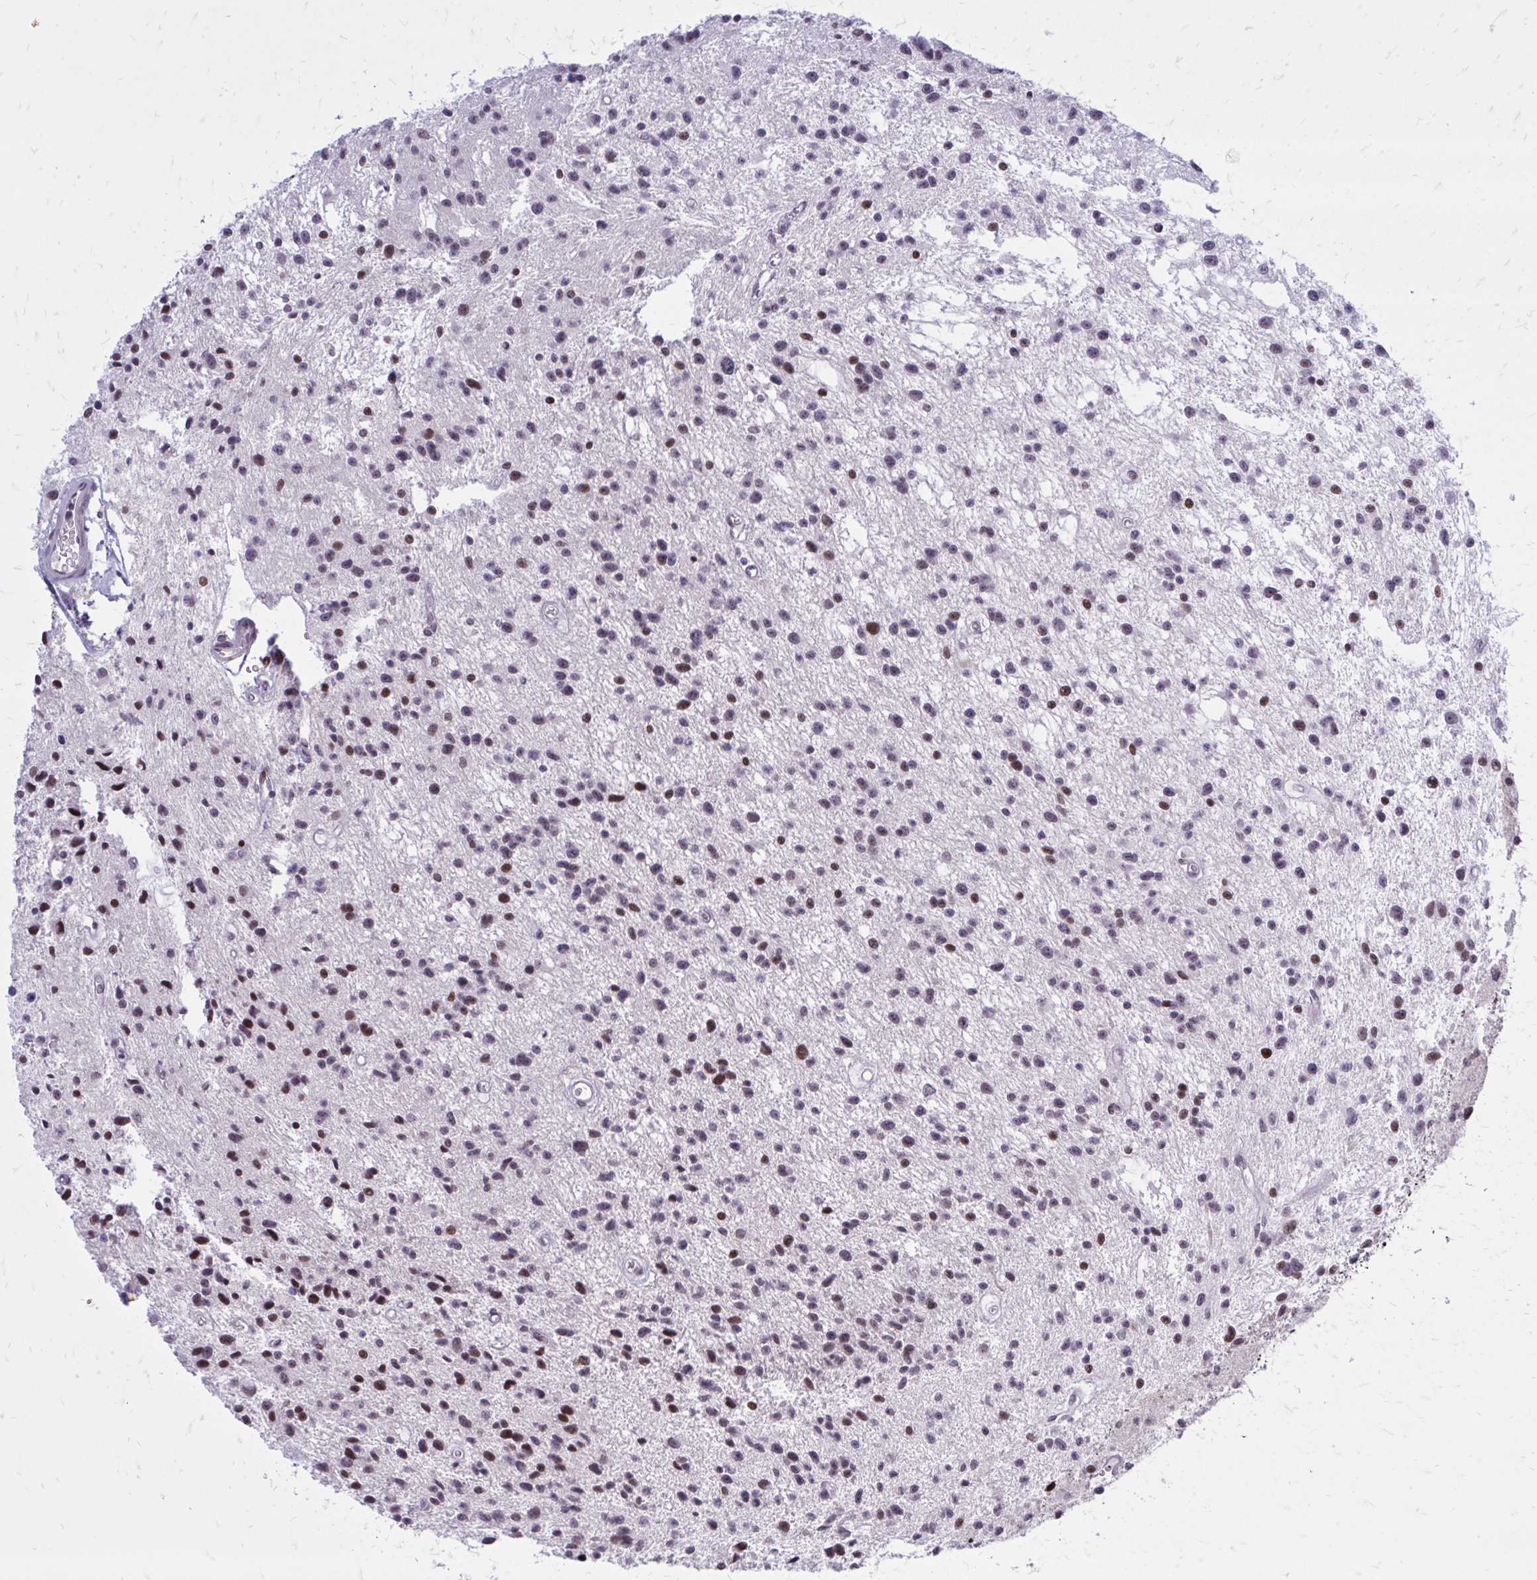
{"staining": {"intensity": "moderate", "quantity": "<25%", "location": "nuclear"}, "tissue": "glioma", "cell_type": "Tumor cells", "image_type": "cancer", "snomed": [{"axis": "morphology", "description": "Glioma, malignant, Low grade"}, {"axis": "topography", "description": "Brain"}], "caption": "A low amount of moderate nuclear expression is appreciated in approximately <25% of tumor cells in glioma tissue. The protein of interest is stained brown, and the nuclei are stained in blue (DAB IHC with brightfield microscopy, high magnification).", "gene": "PSME4", "patient": {"sex": "male", "age": 43}}